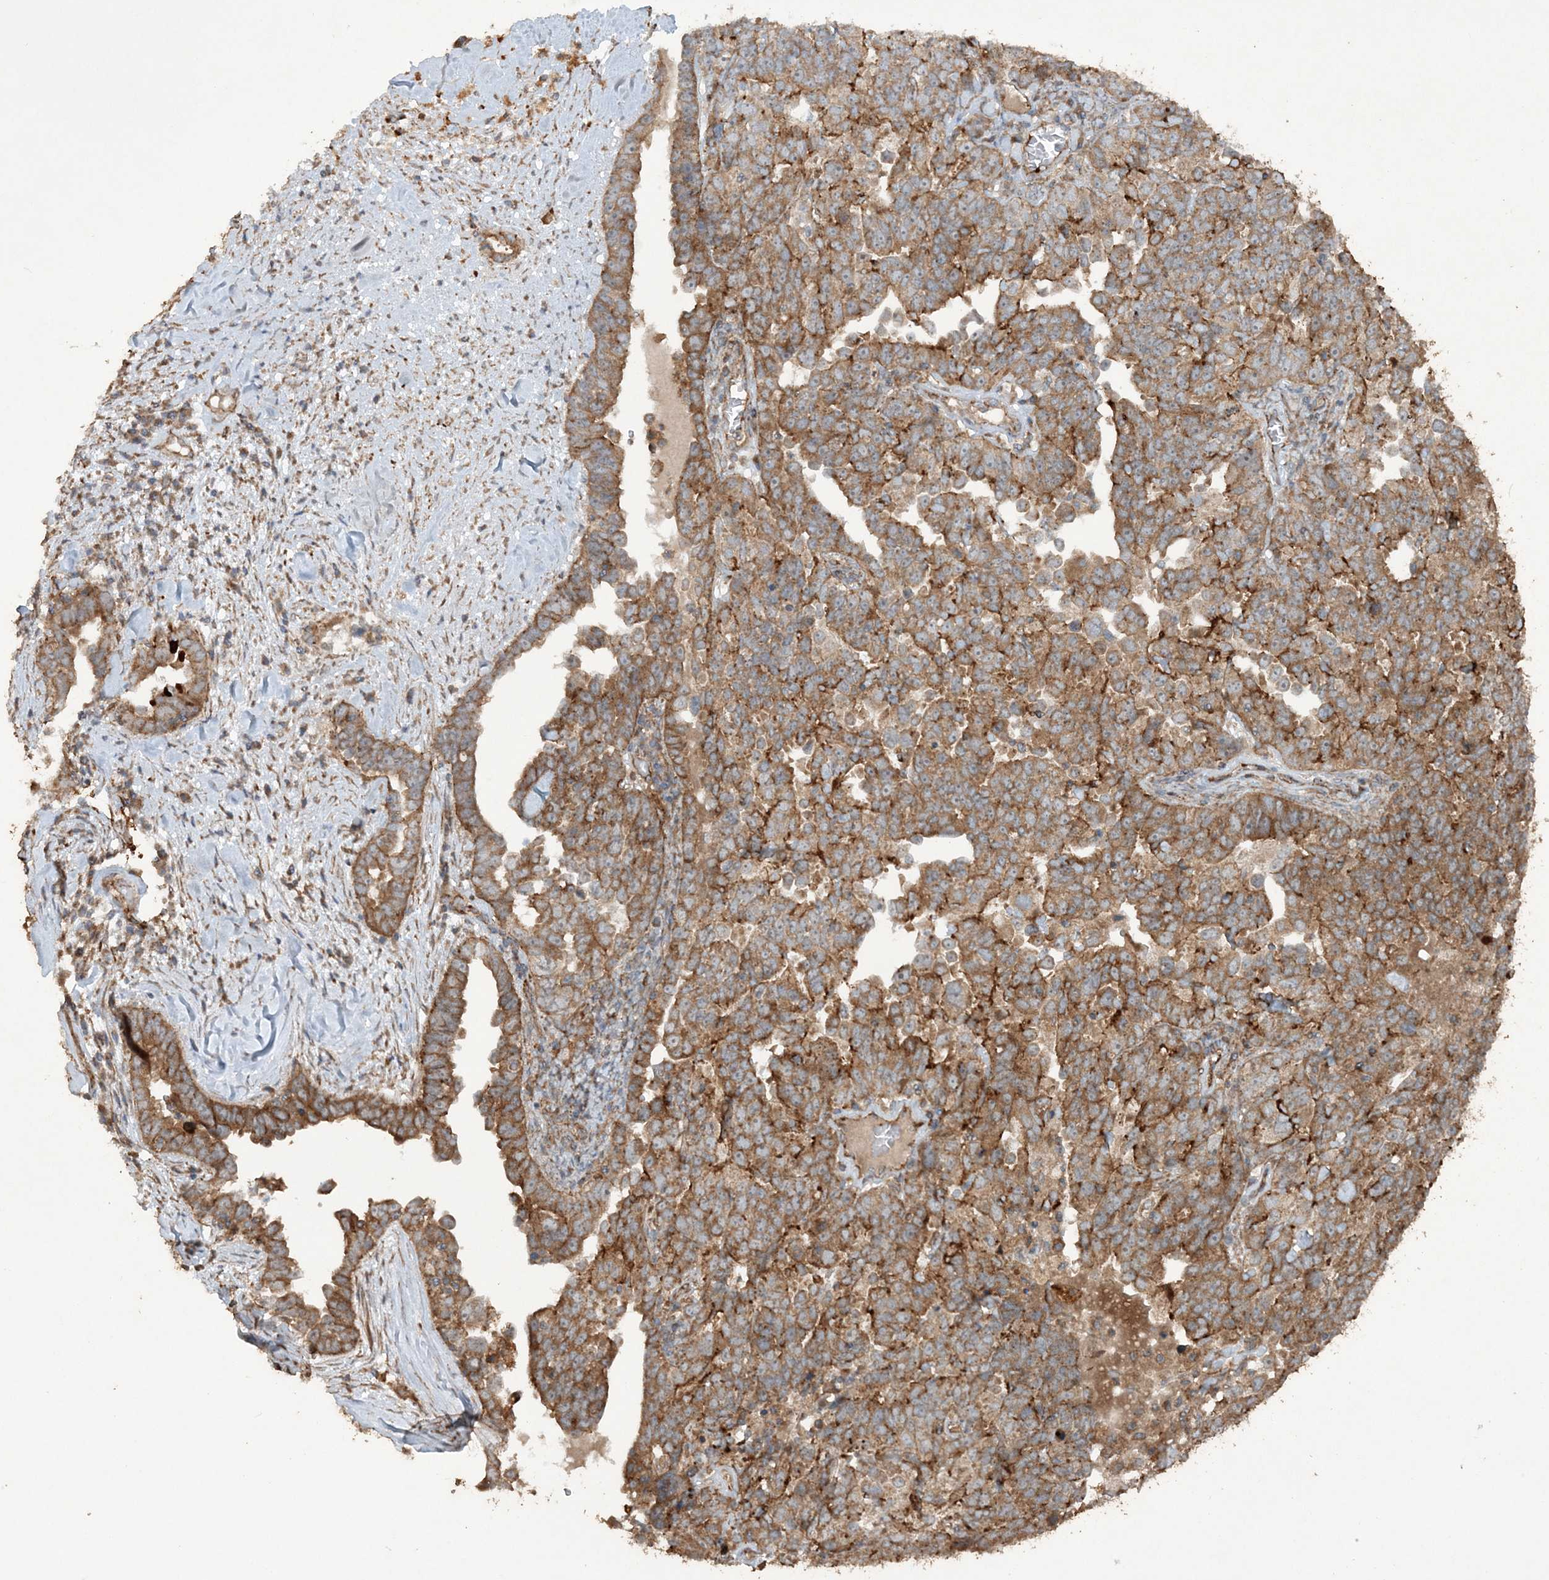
{"staining": {"intensity": "moderate", "quantity": ">75%", "location": "cytoplasmic/membranous"}, "tissue": "ovarian cancer", "cell_type": "Tumor cells", "image_type": "cancer", "snomed": [{"axis": "morphology", "description": "Carcinoma, endometroid"}, {"axis": "topography", "description": "Ovary"}], "caption": "A photomicrograph of ovarian endometroid carcinoma stained for a protein demonstrates moderate cytoplasmic/membranous brown staining in tumor cells.", "gene": "TTC7A", "patient": {"sex": "female", "age": 62}}